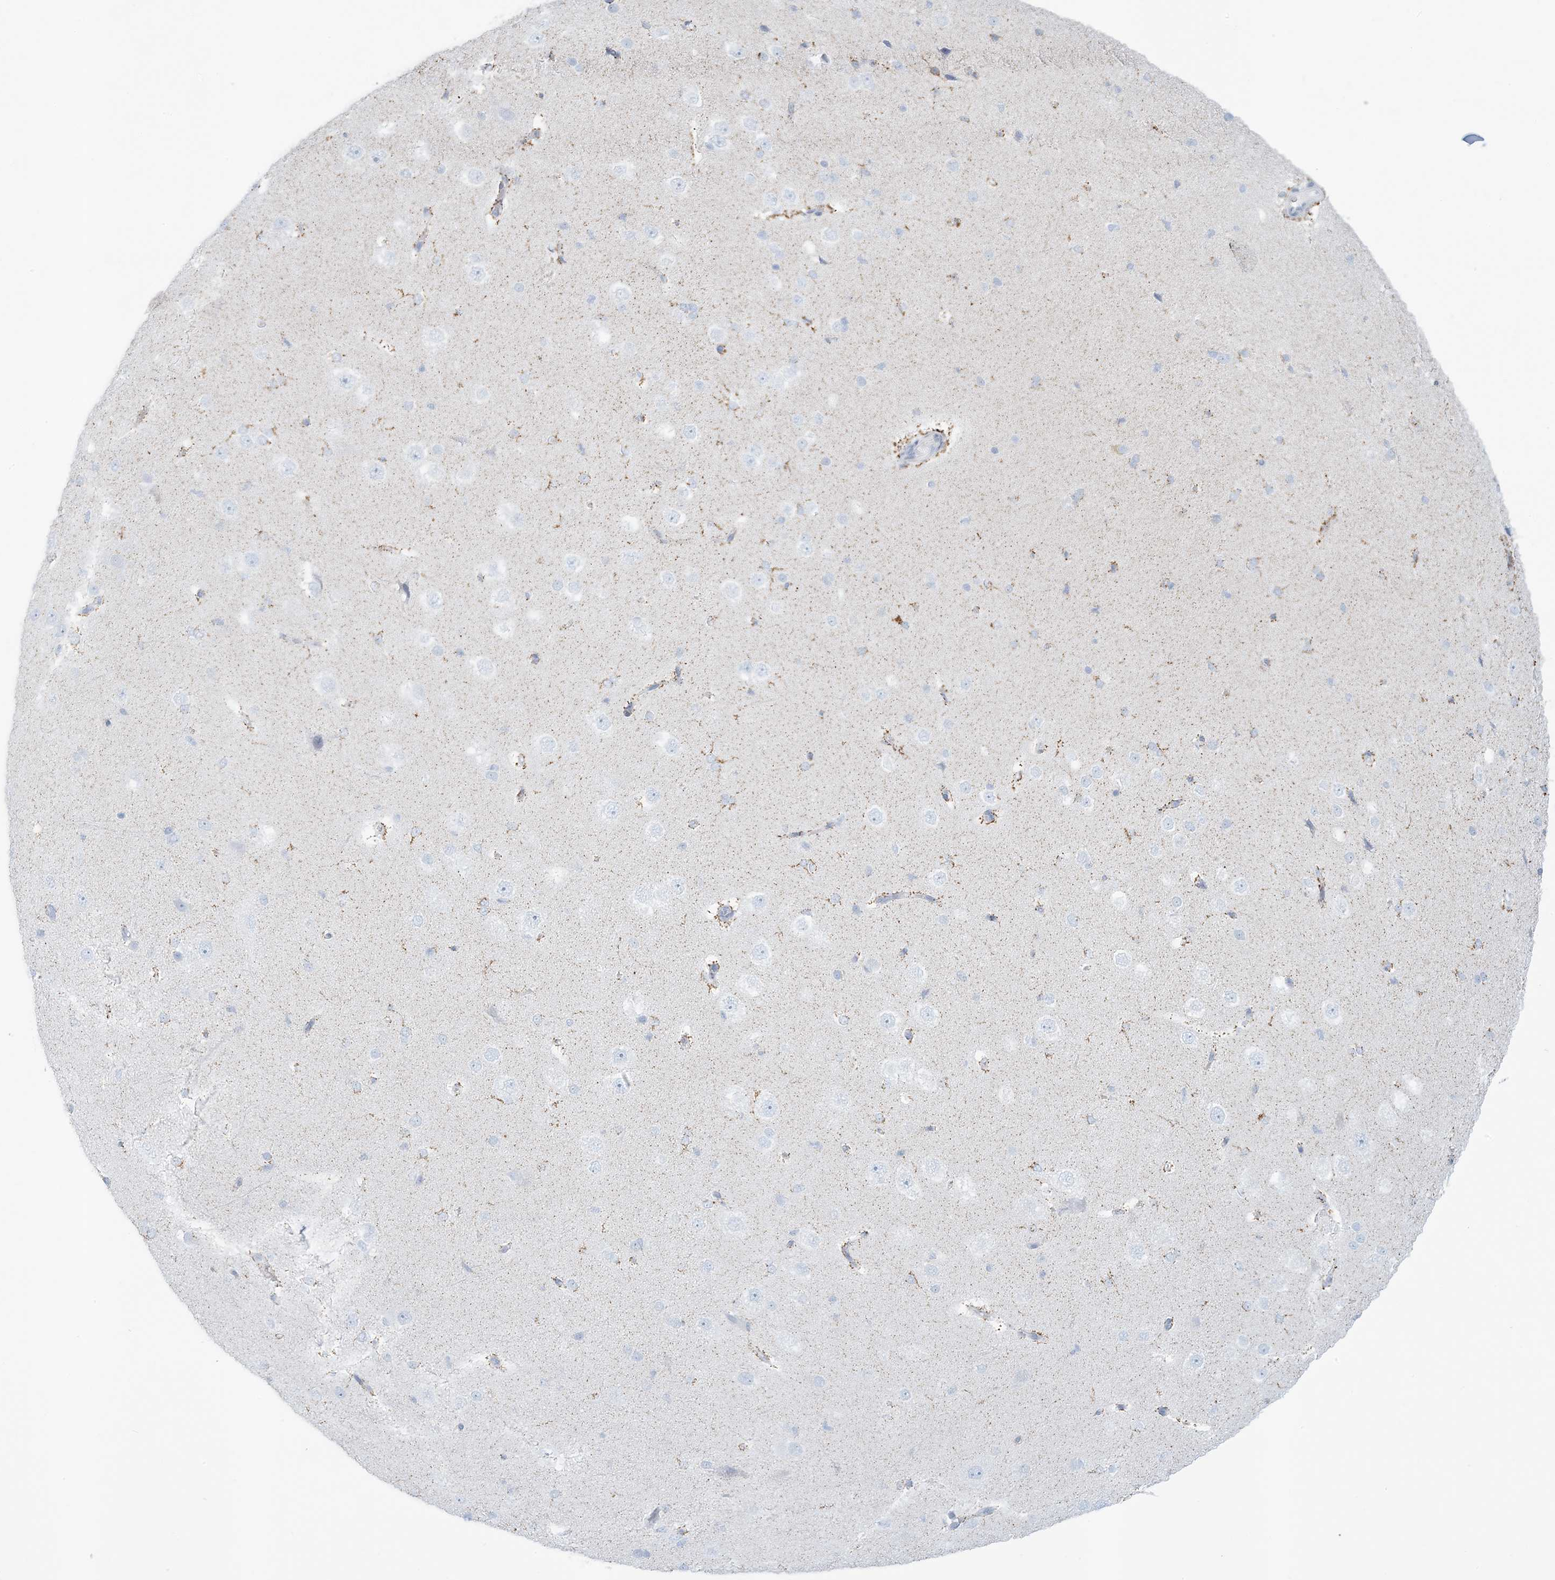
{"staining": {"intensity": "negative", "quantity": "none", "location": "none"}, "tissue": "cerebral cortex", "cell_type": "Endothelial cells", "image_type": "normal", "snomed": [{"axis": "morphology", "description": "Normal tissue, NOS"}, {"axis": "morphology", "description": "Developmental malformation"}, {"axis": "topography", "description": "Cerebral cortex"}], "caption": "IHC micrograph of unremarkable human cerebral cortex stained for a protein (brown), which displays no expression in endothelial cells.", "gene": "ZDHHC4", "patient": {"sex": "female", "age": 30}}